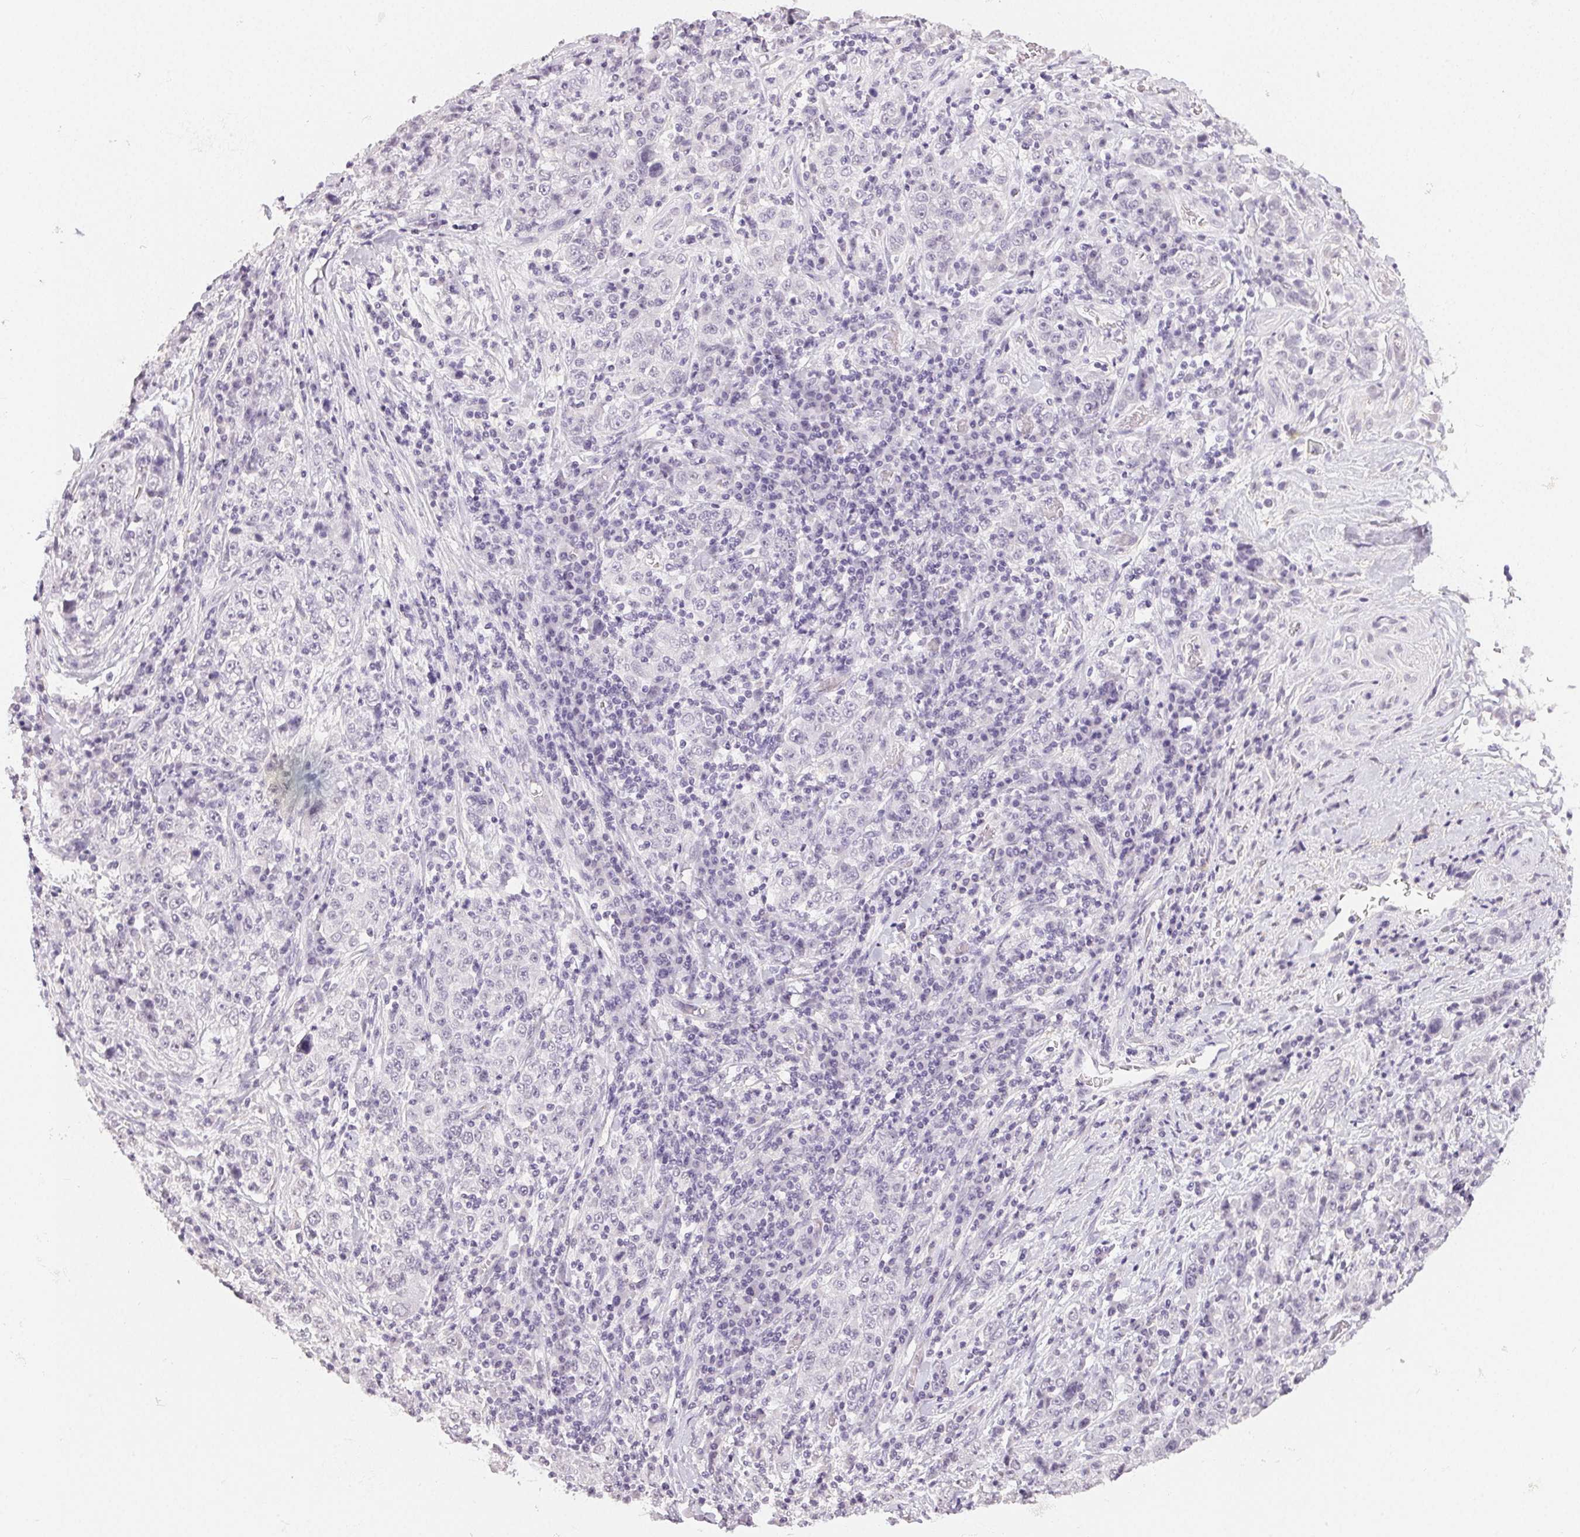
{"staining": {"intensity": "negative", "quantity": "none", "location": "none"}, "tissue": "stomach cancer", "cell_type": "Tumor cells", "image_type": "cancer", "snomed": [{"axis": "morphology", "description": "Normal tissue, NOS"}, {"axis": "morphology", "description": "Adenocarcinoma, NOS"}, {"axis": "topography", "description": "Stomach, upper"}, {"axis": "topography", "description": "Stomach"}], "caption": "An immunohistochemistry (IHC) histopathology image of stomach adenocarcinoma is shown. There is no staining in tumor cells of stomach adenocarcinoma. (DAB (3,3'-diaminobenzidine) immunohistochemistry visualized using brightfield microscopy, high magnification).", "gene": "TMEM174", "patient": {"sex": "male", "age": 59}}